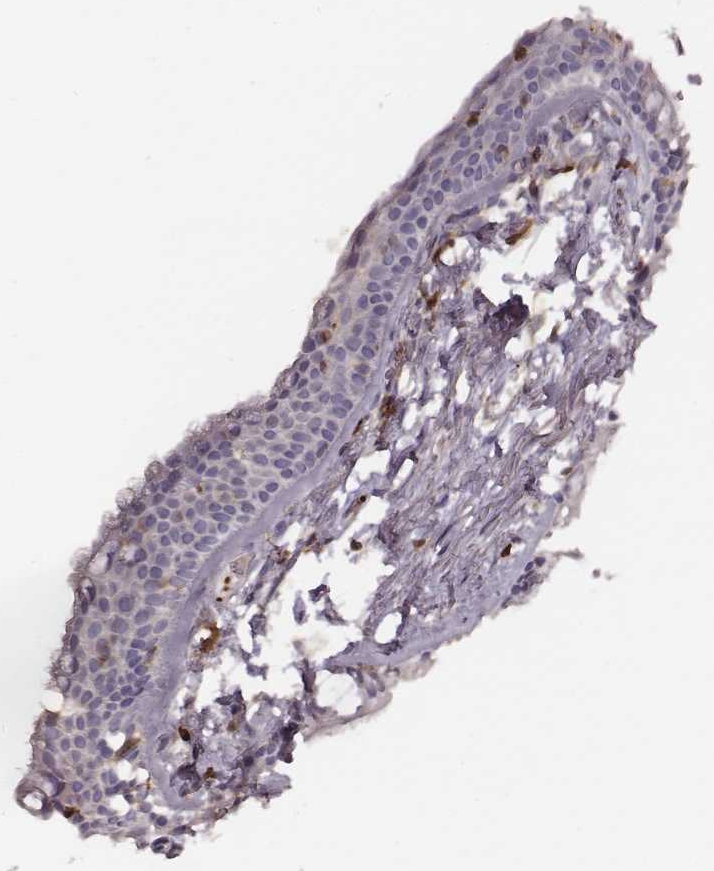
{"staining": {"intensity": "negative", "quantity": "none", "location": "none"}, "tissue": "soft tissue", "cell_type": "Chondrocytes", "image_type": "normal", "snomed": [{"axis": "morphology", "description": "Normal tissue, NOS"}, {"axis": "topography", "description": "Cartilage tissue"}, {"axis": "topography", "description": "Bronchus"}], "caption": "Micrograph shows no significant protein positivity in chondrocytes of unremarkable soft tissue.", "gene": "ZYX", "patient": {"sex": "female", "age": 79}}